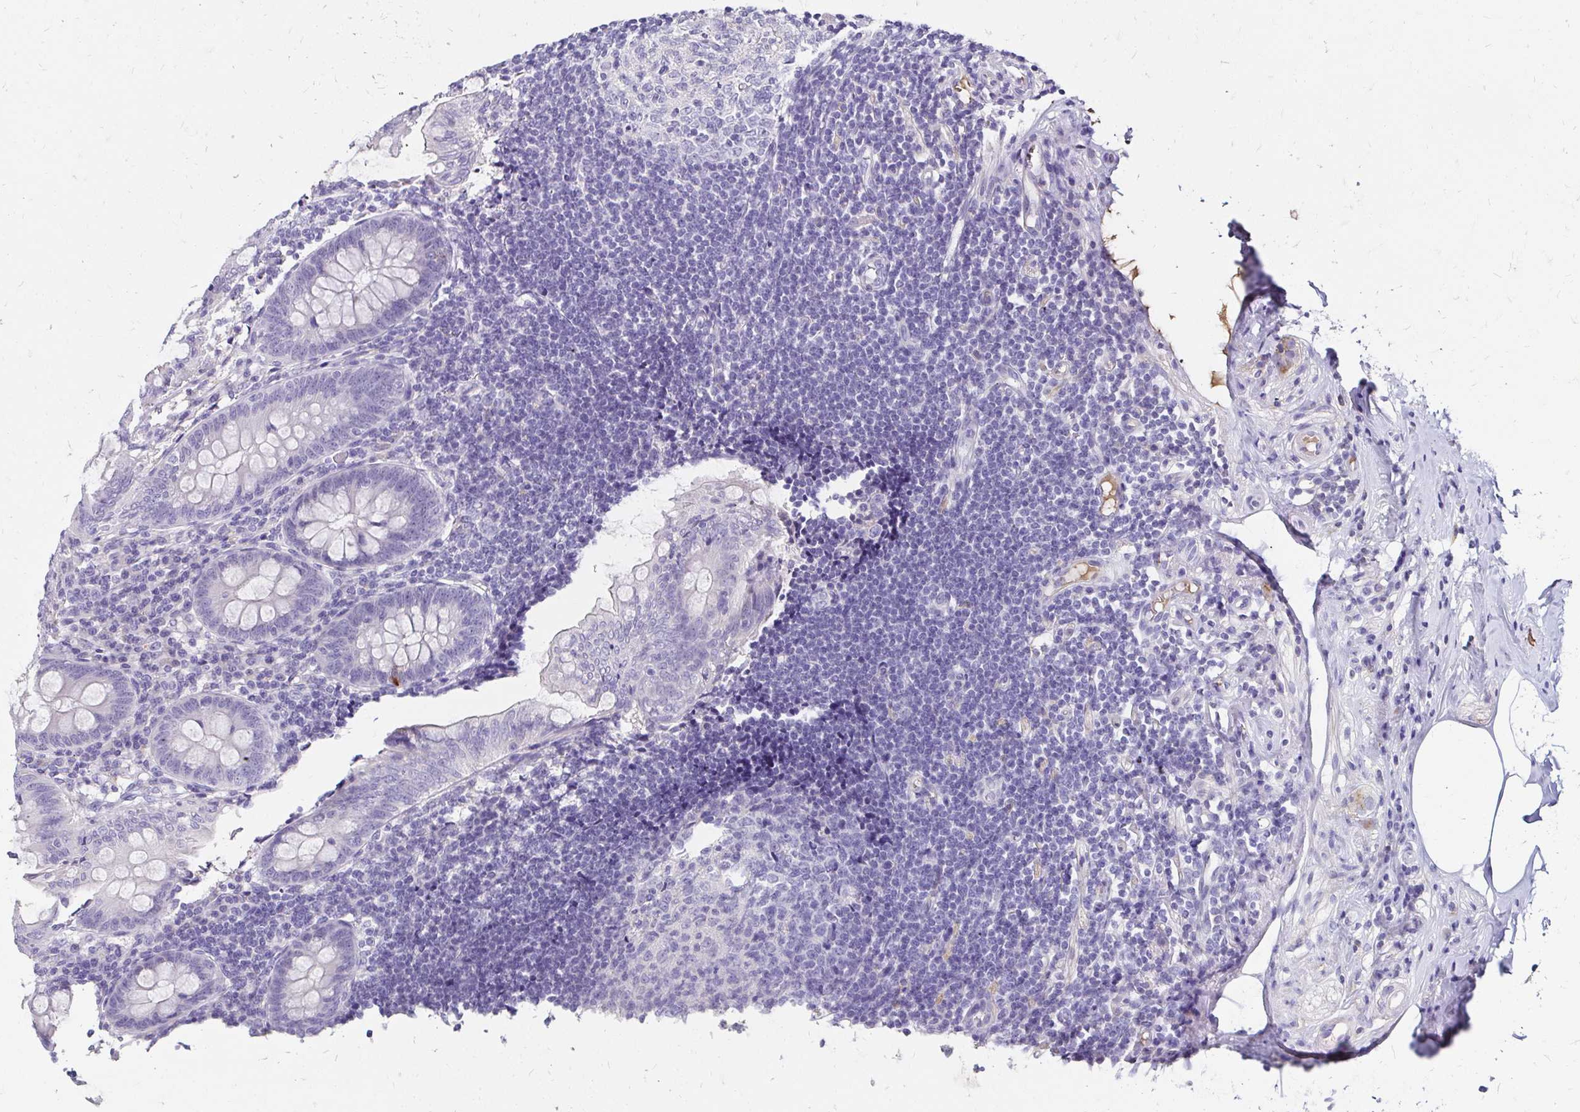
{"staining": {"intensity": "negative", "quantity": "none", "location": "none"}, "tissue": "appendix", "cell_type": "Glandular cells", "image_type": "normal", "snomed": [{"axis": "morphology", "description": "Normal tissue, NOS"}, {"axis": "topography", "description": "Appendix"}], "caption": "This is an immunohistochemistry (IHC) image of unremarkable human appendix. There is no expression in glandular cells.", "gene": "SCG3", "patient": {"sex": "female", "age": 57}}